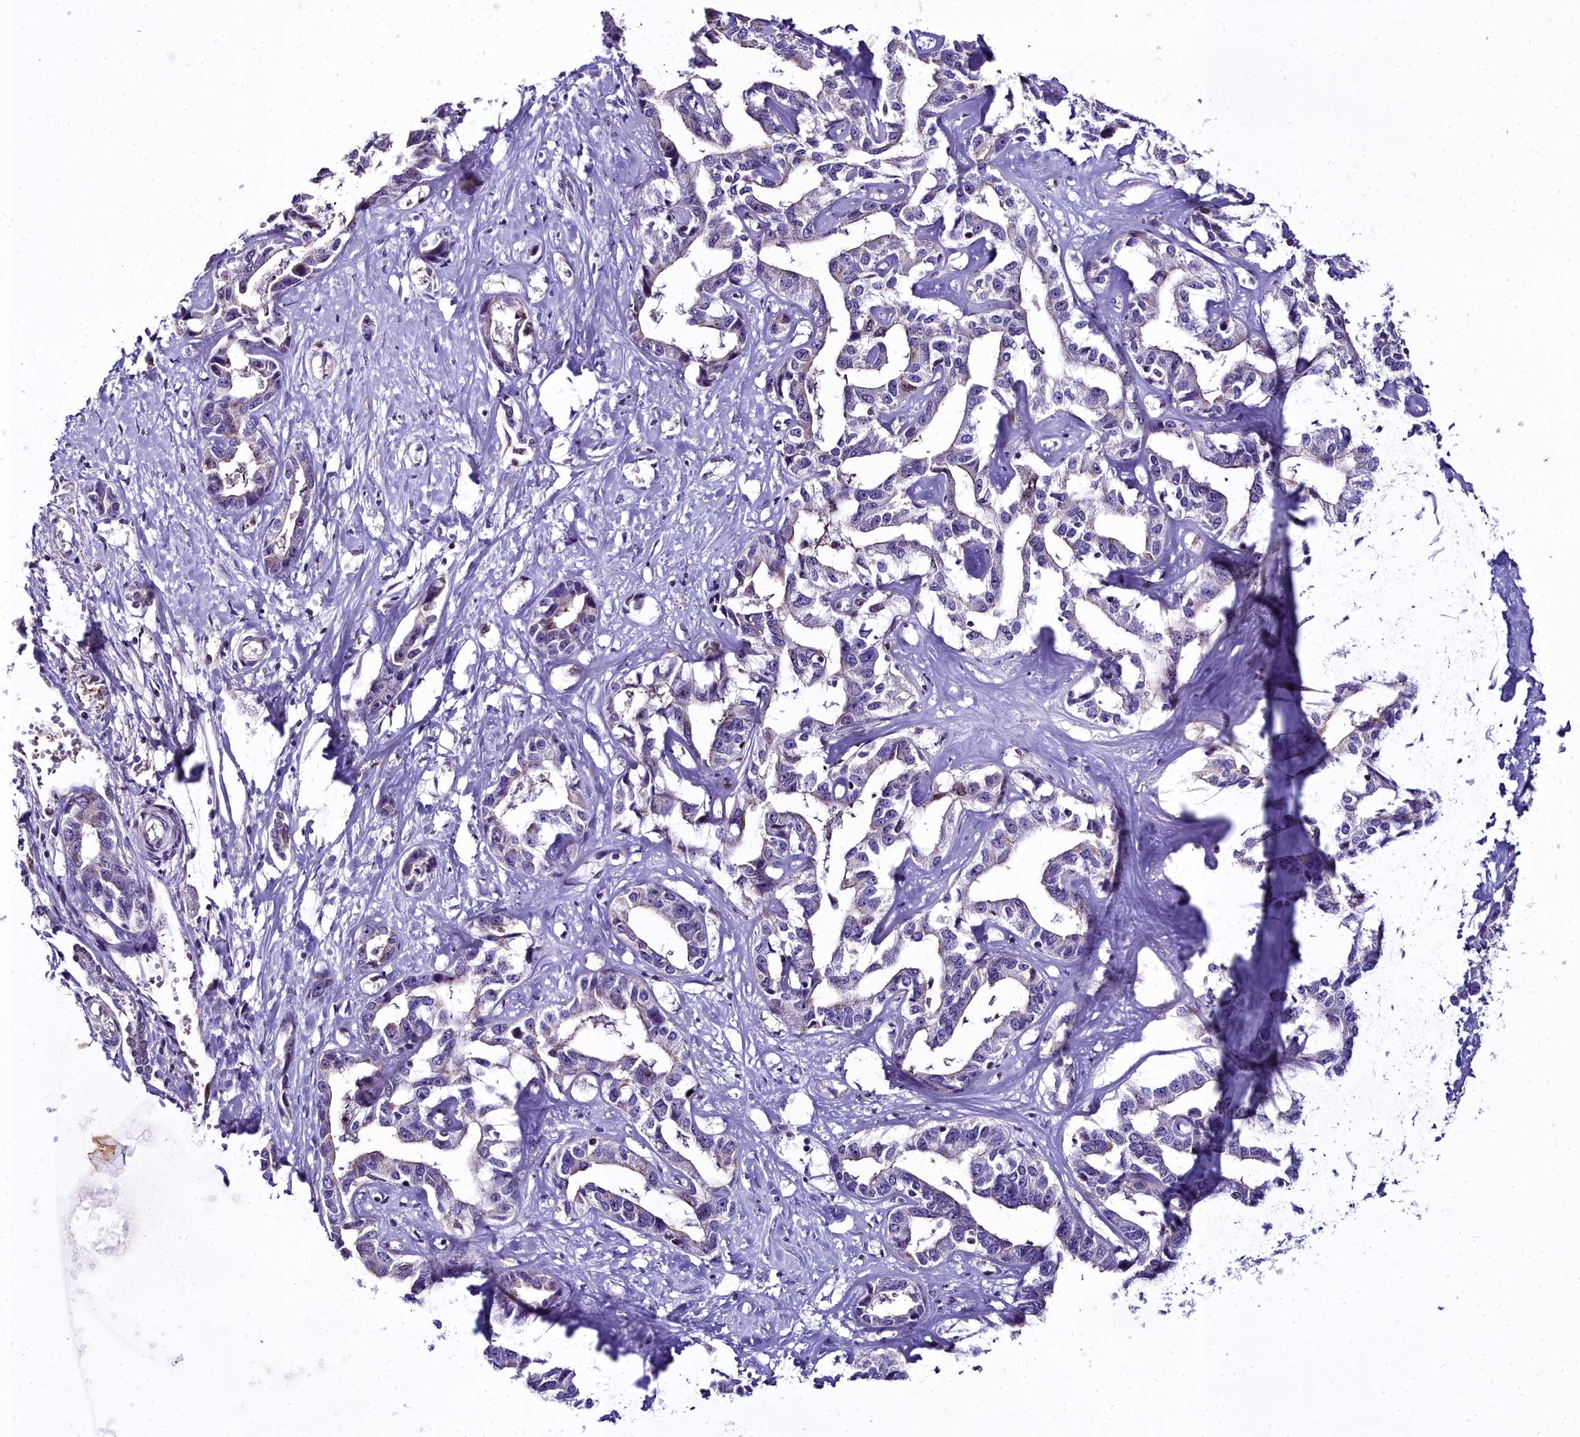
{"staining": {"intensity": "negative", "quantity": "none", "location": "none"}, "tissue": "liver cancer", "cell_type": "Tumor cells", "image_type": "cancer", "snomed": [{"axis": "morphology", "description": "Cholangiocarcinoma"}, {"axis": "topography", "description": "Liver"}], "caption": "Liver cholangiocarcinoma stained for a protein using IHC displays no staining tumor cells.", "gene": "TRIML2", "patient": {"sex": "male", "age": 59}}